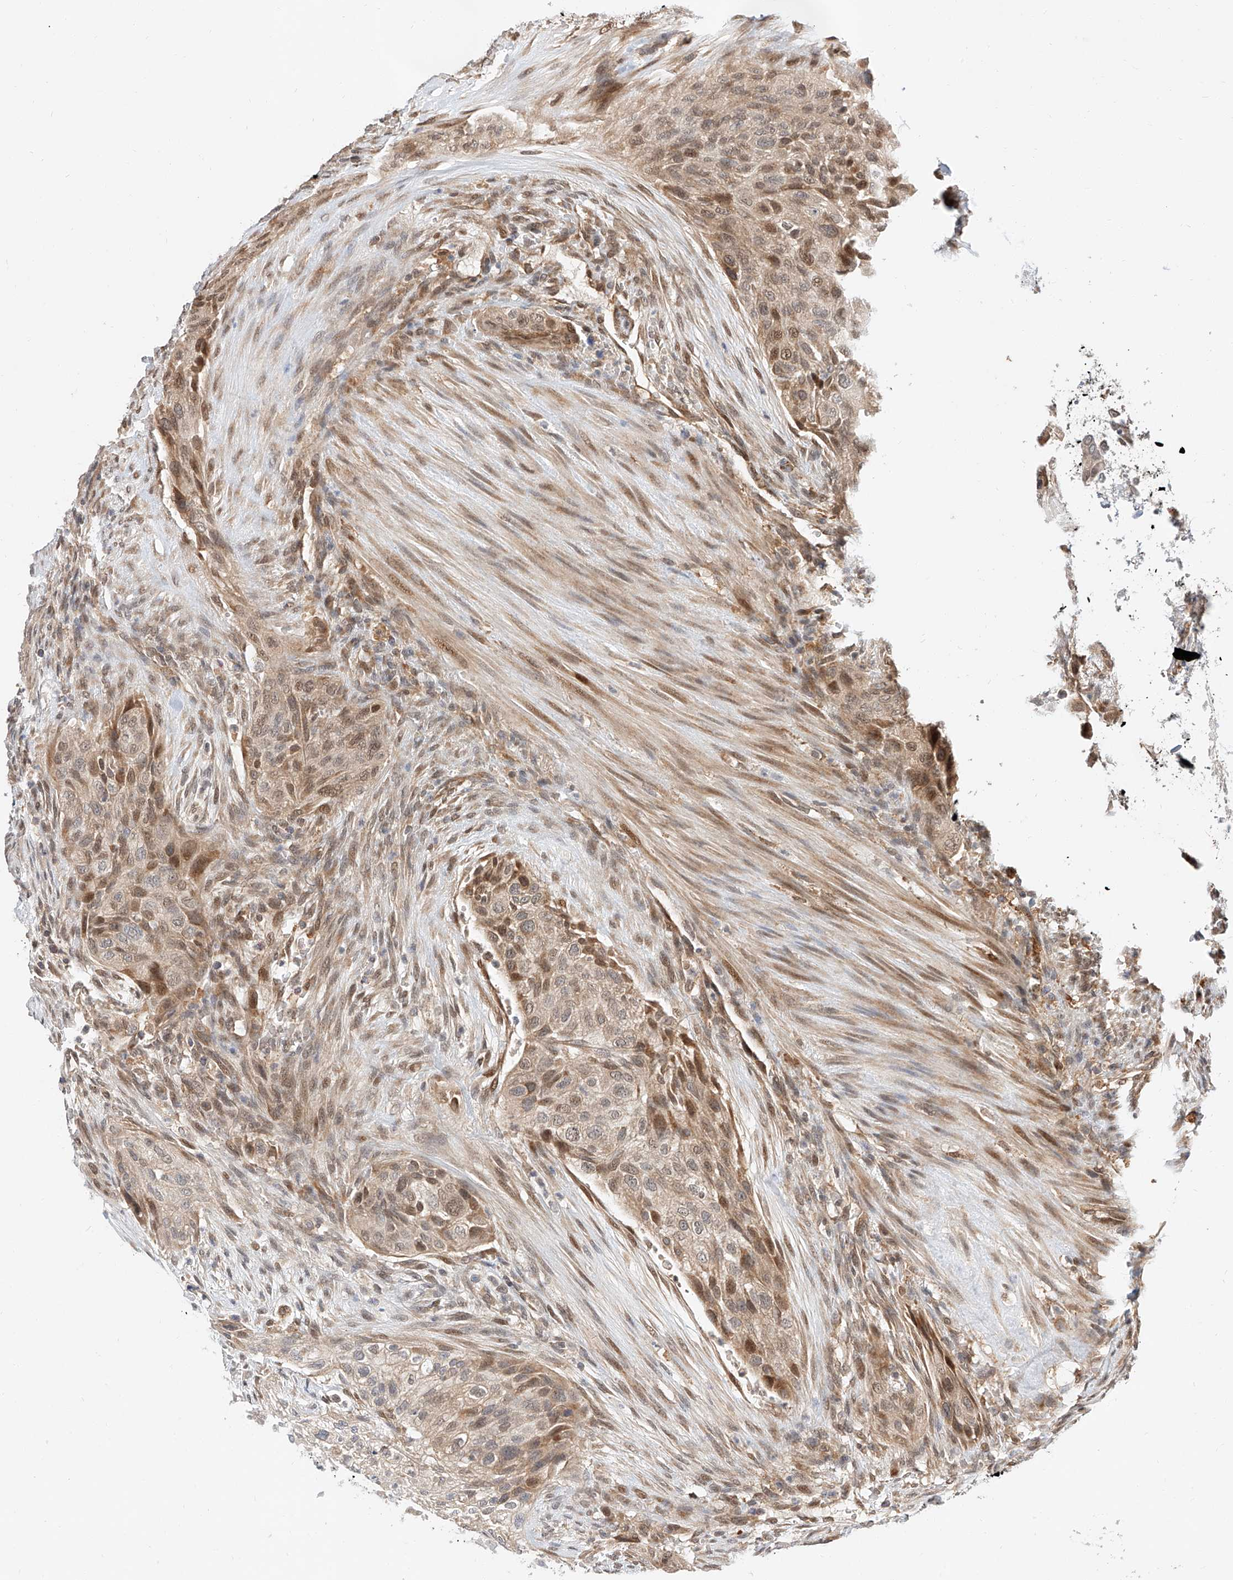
{"staining": {"intensity": "moderate", "quantity": ">75%", "location": "cytoplasmic/membranous,nuclear"}, "tissue": "urothelial cancer", "cell_type": "Tumor cells", "image_type": "cancer", "snomed": [{"axis": "morphology", "description": "Urothelial carcinoma, High grade"}, {"axis": "topography", "description": "Urinary bladder"}], "caption": "This histopathology image shows immunohistochemistry staining of human high-grade urothelial carcinoma, with medium moderate cytoplasmic/membranous and nuclear staining in approximately >75% of tumor cells.", "gene": "DIRAS3", "patient": {"sex": "male", "age": 35}}